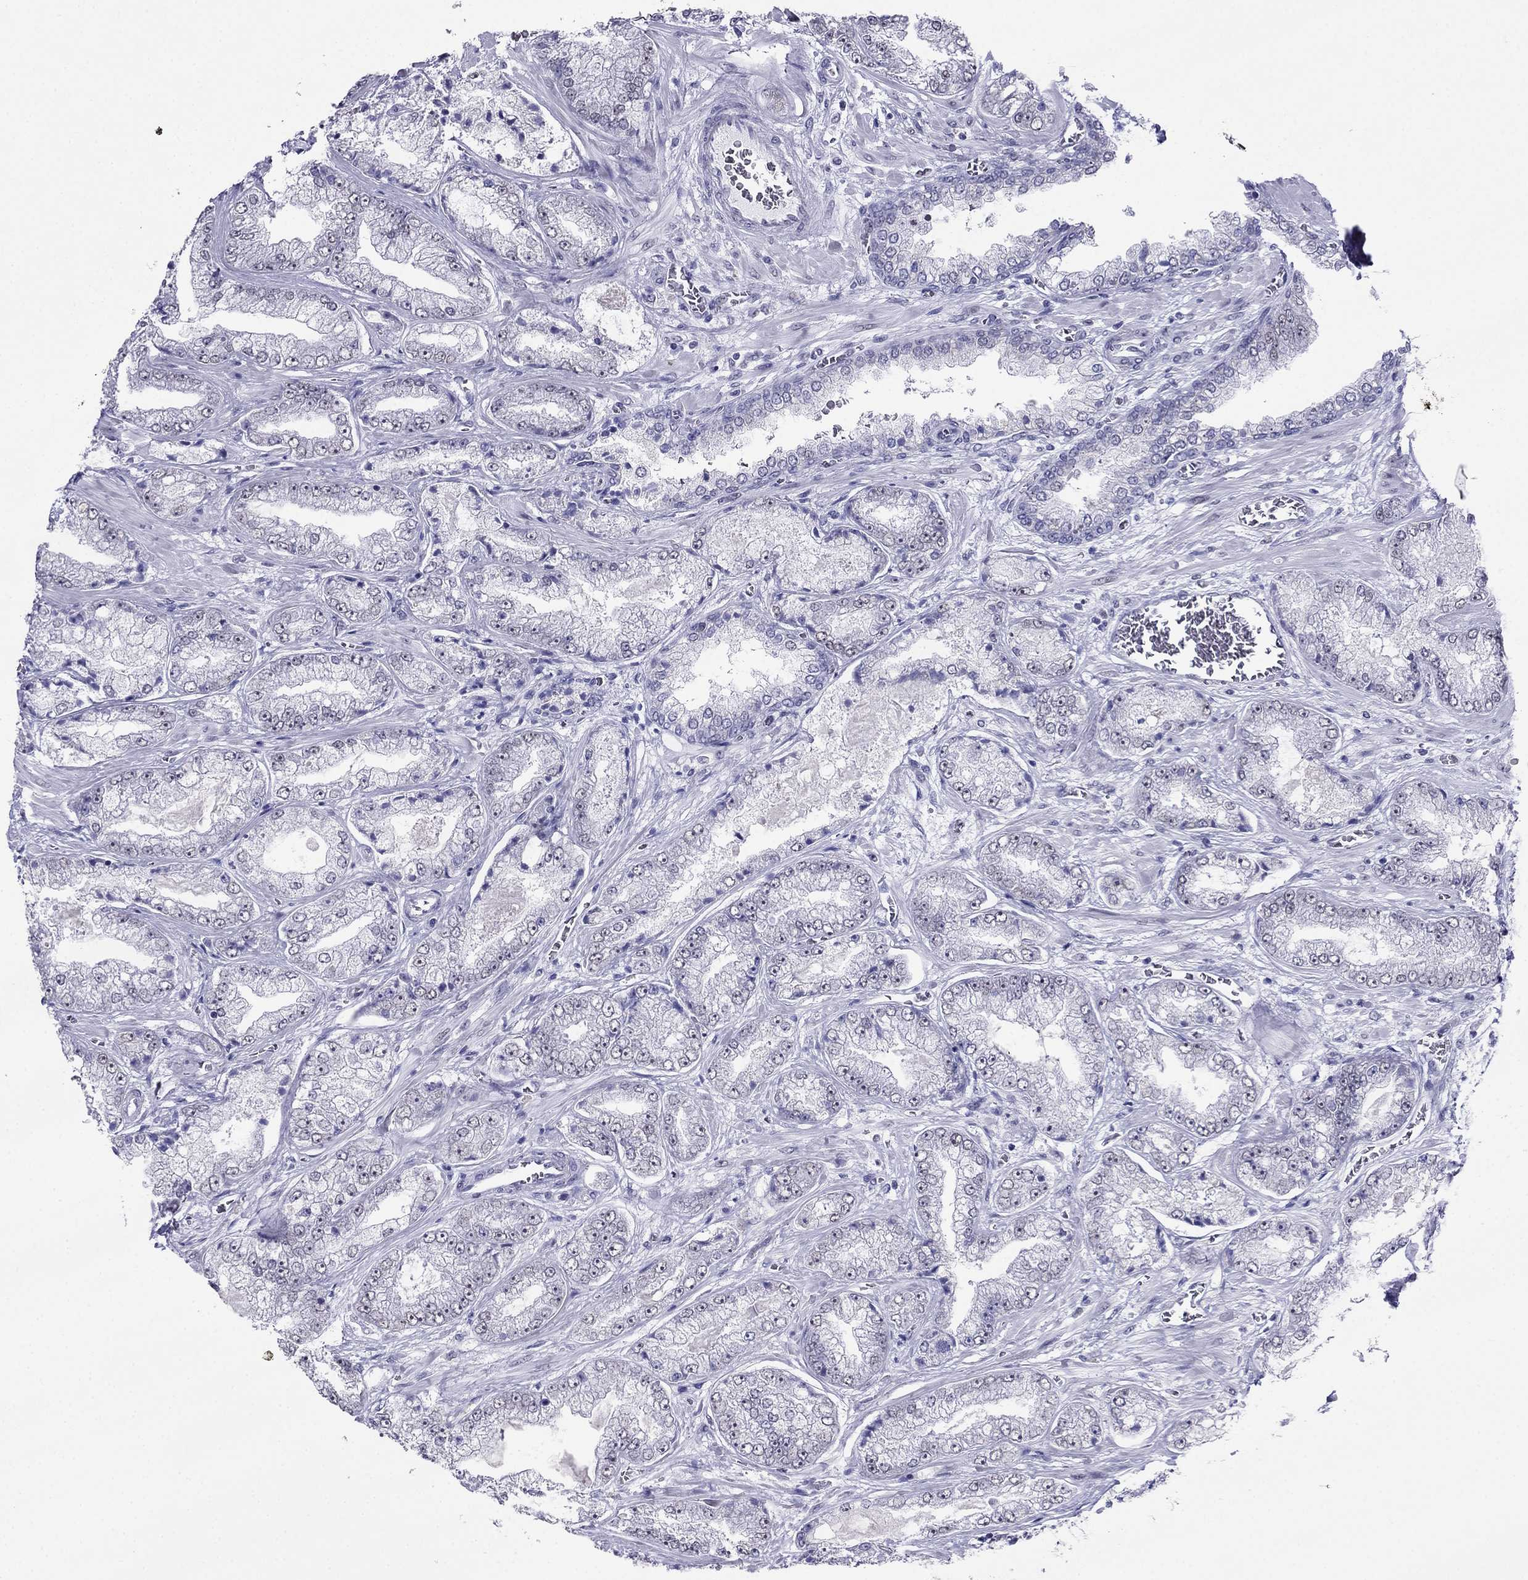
{"staining": {"intensity": "negative", "quantity": "none", "location": "none"}, "tissue": "prostate cancer", "cell_type": "Tumor cells", "image_type": "cancer", "snomed": [{"axis": "morphology", "description": "Adenocarcinoma, Low grade"}, {"axis": "topography", "description": "Prostate"}], "caption": "An IHC histopathology image of prostate cancer is shown. There is no staining in tumor cells of prostate cancer. The staining is performed using DAB (3,3'-diaminobenzidine) brown chromogen with nuclei counter-stained in using hematoxylin.", "gene": "PPM1G", "patient": {"sex": "male", "age": 57}}